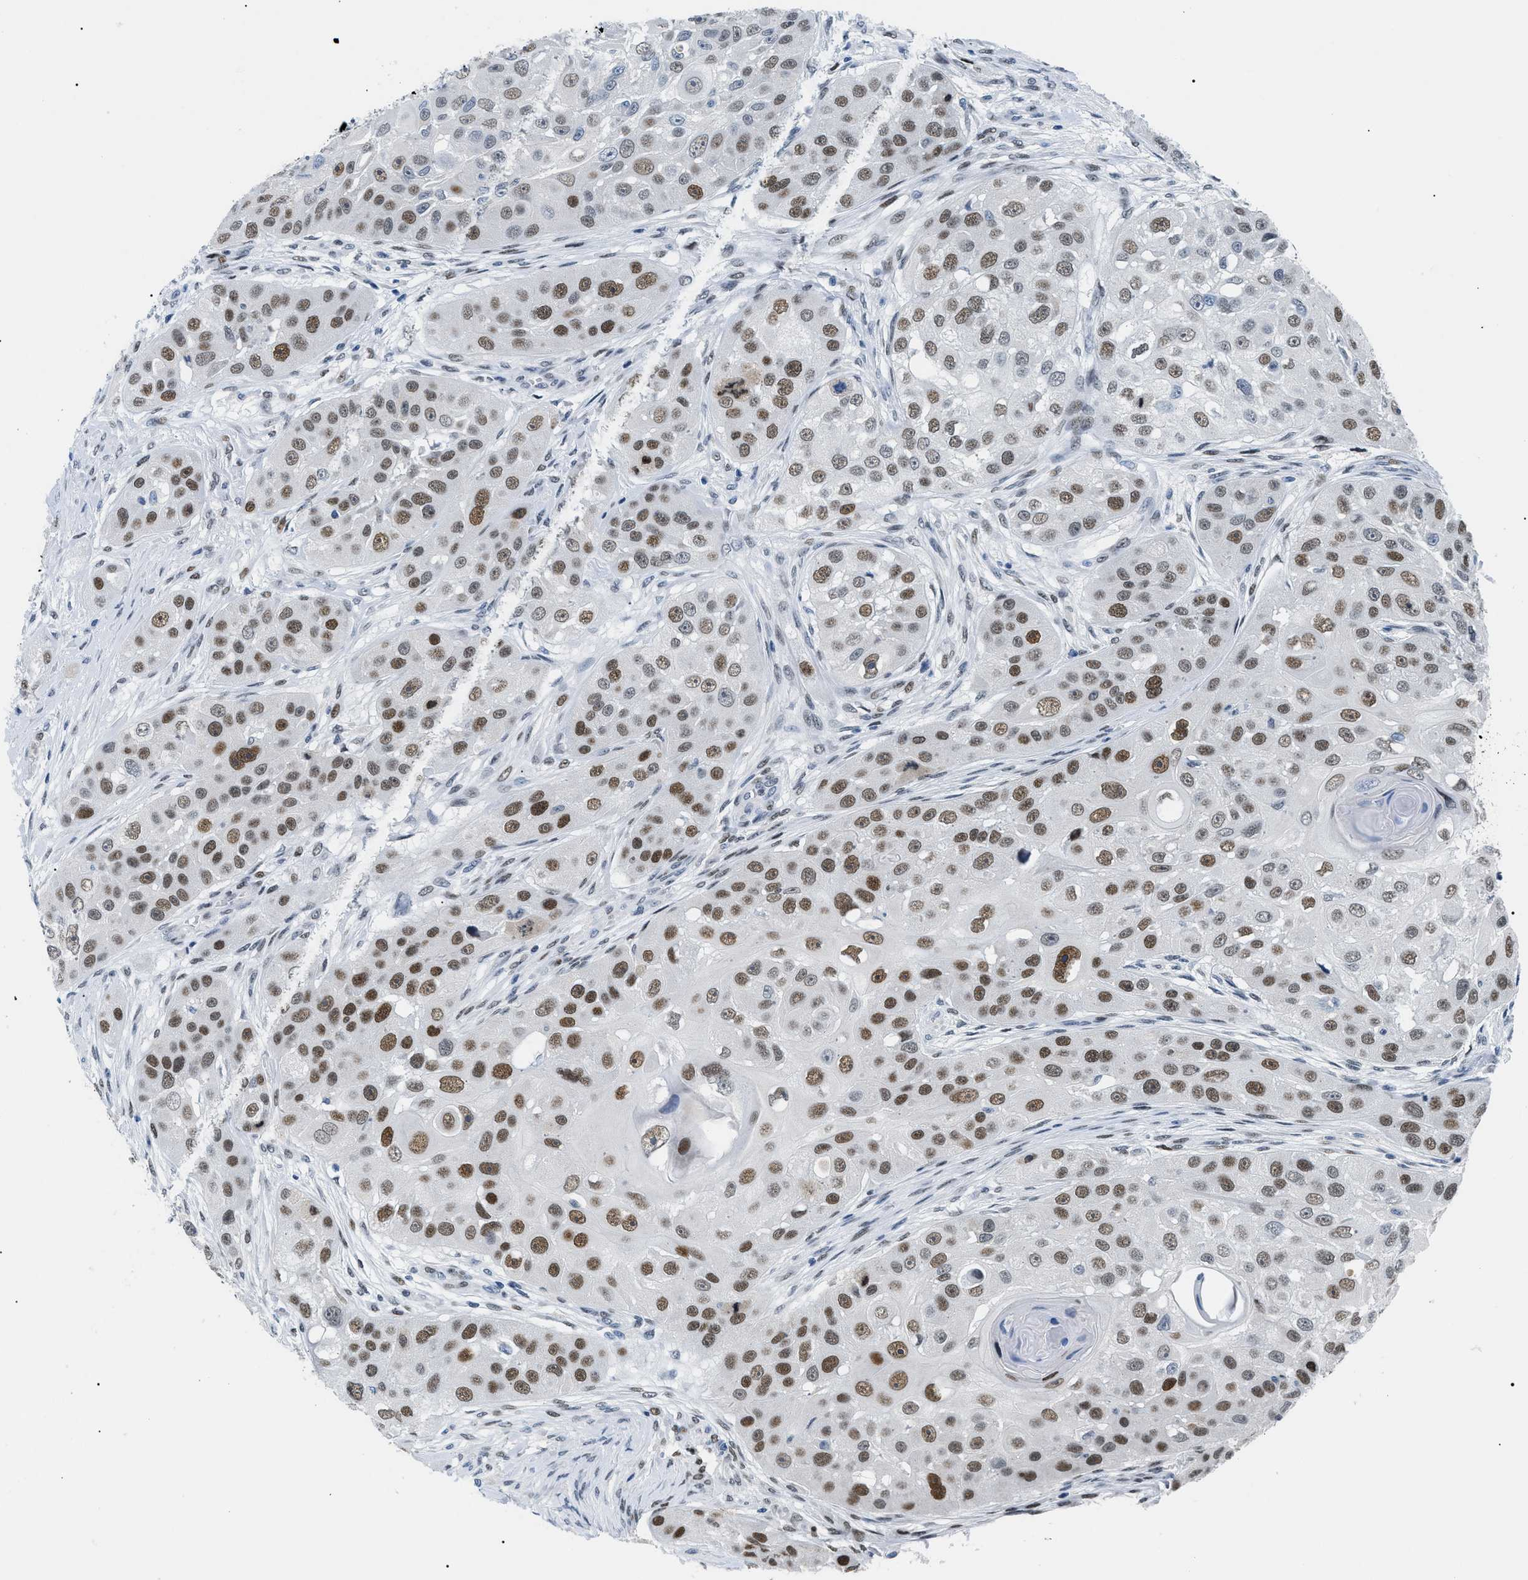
{"staining": {"intensity": "moderate", "quantity": ">75%", "location": "nuclear"}, "tissue": "head and neck cancer", "cell_type": "Tumor cells", "image_type": "cancer", "snomed": [{"axis": "morphology", "description": "Normal tissue, NOS"}, {"axis": "morphology", "description": "Squamous cell carcinoma, NOS"}, {"axis": "topography", "description": "Skeletal muscle"}, {"axis": "topography", "description": "Head-Neck"}], "caption": "Moderate nuclear staining is seen in approximately >75% of tumor cells in squamous cell carcinoma (head and neck).", "gene": "SMARCC1", "patient": {"sex": "male", "age": 51}}